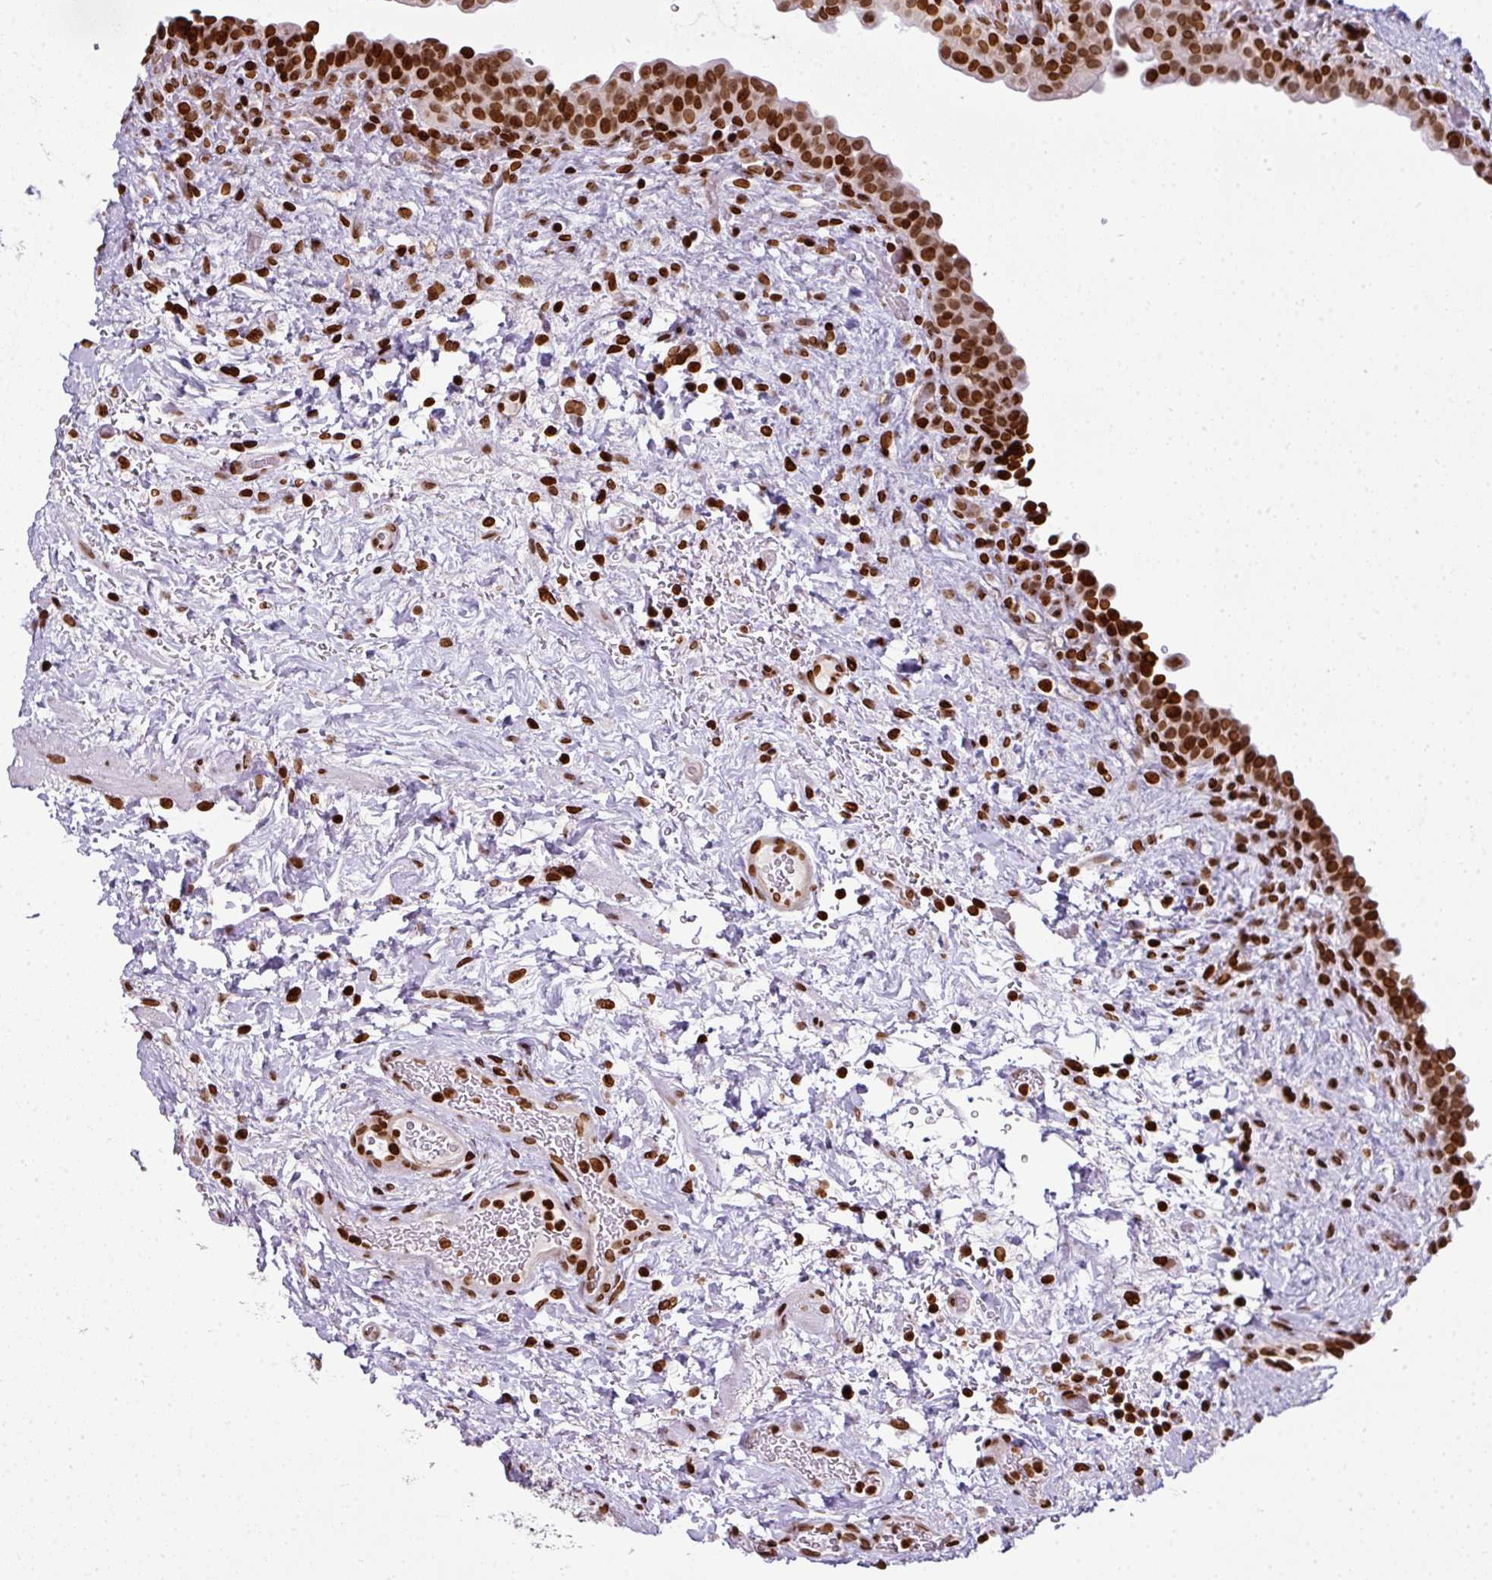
{"staining": {"intensity": "strong", "quantity": "25%-75%", "location": "nuclear"}, "tissue": "urinary bladder", "cell_type": "Urothelial cells", "image_type": "normal", "snomed": [{"axis": "morphology", "description": "Normal tissue, NOS"}, {"axis": "topography", "description": "Urinary bladder"}], "caption": "Urinary bladder stained with a brown dye demonstrates strong nuclear positive positivity in approximately 25%-75% of urothelial cells.", "gene": "RASL11A", "patient": {"sex": "male", "age": 69}}